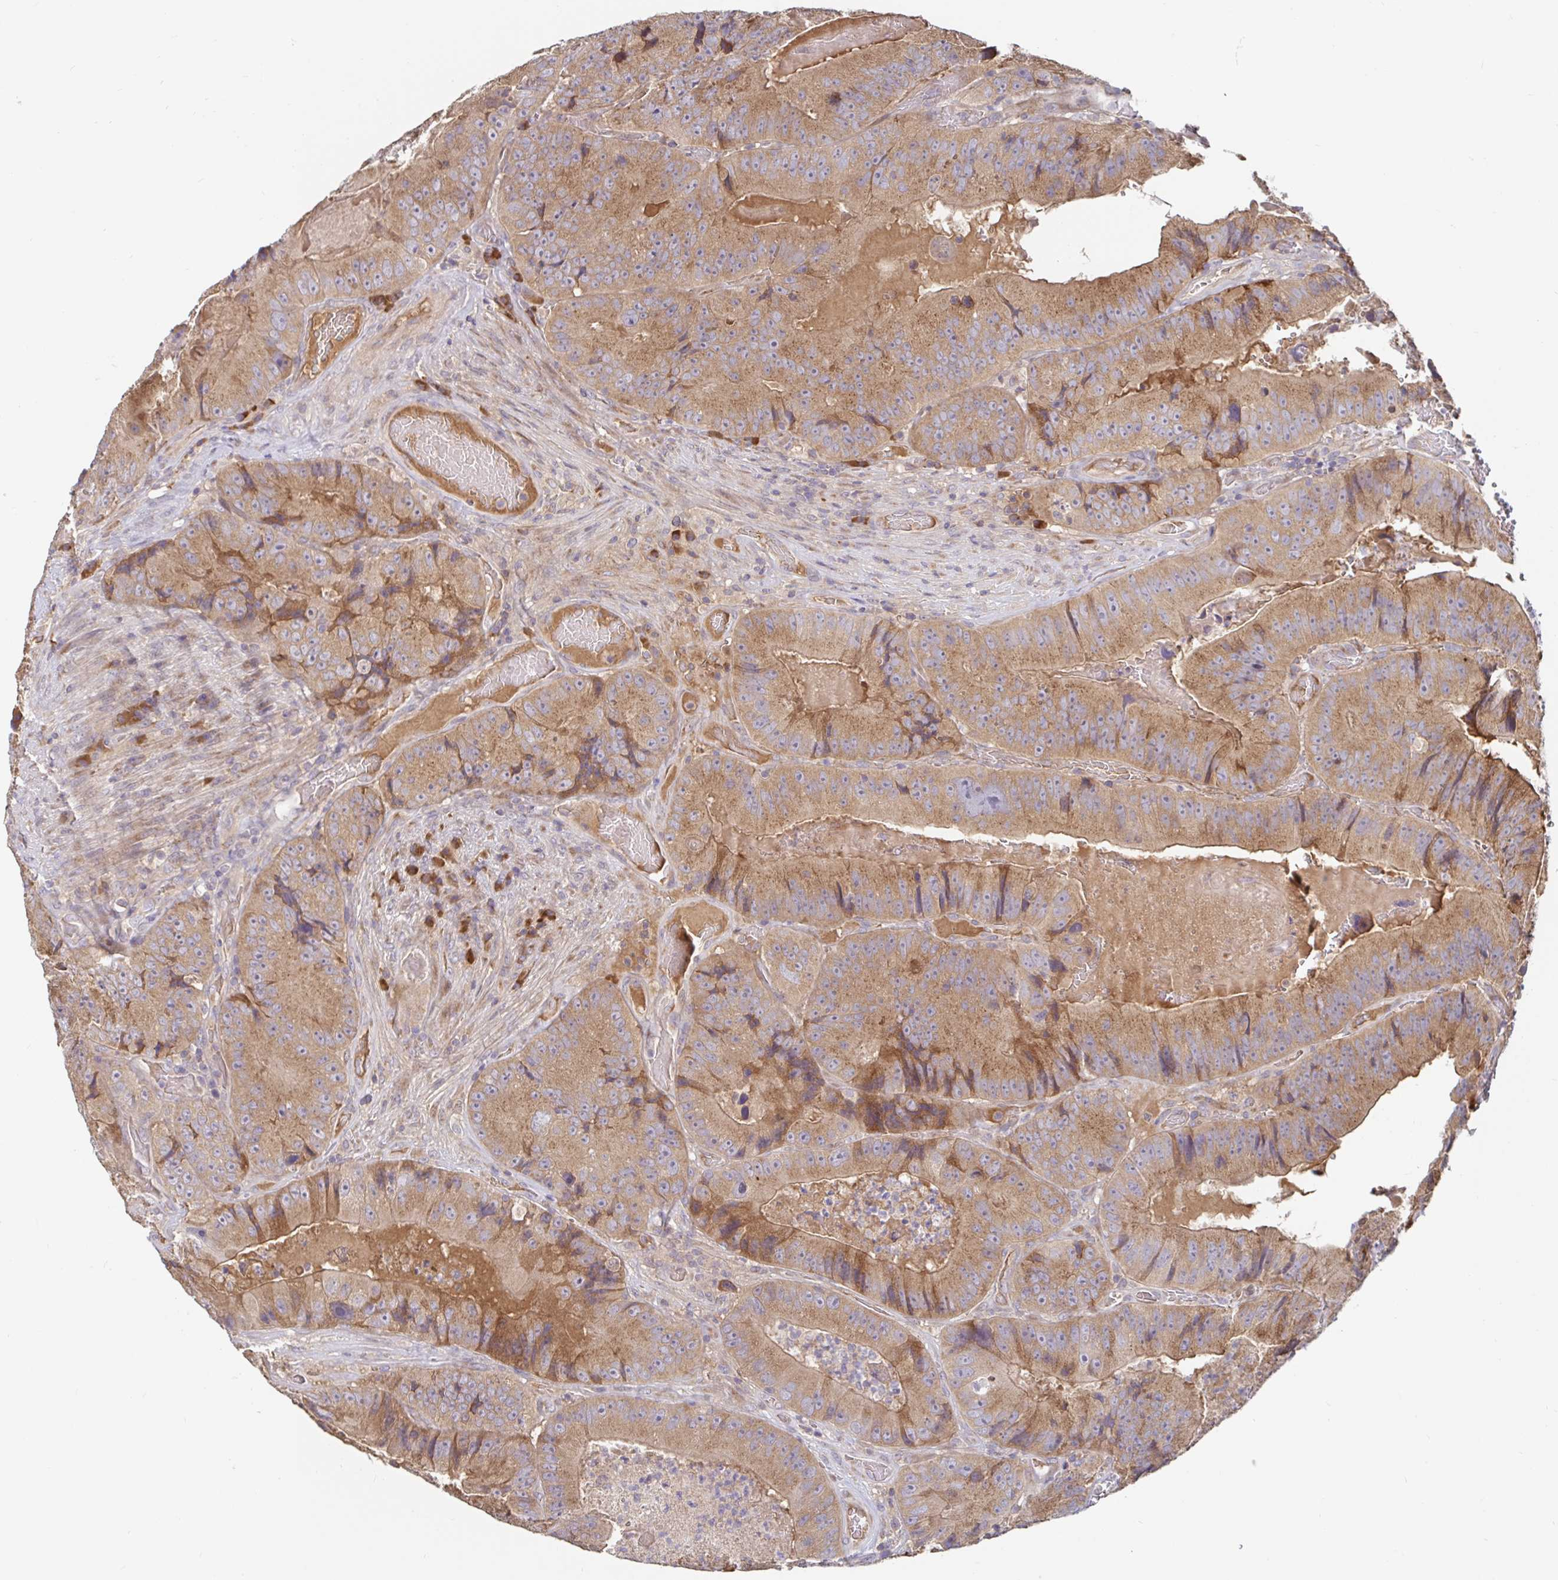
{"staining": {"intensity": "moderate", "quantity": ">75%", "location": "cytoplasmic/membranous"}, "tissue": "colorectal cancer", "cell_type": "Tumor cells", "image_type": "cancer", "snomed": [{"axis": "morphology", "description": "Adenocarcinoma, NOS"}, {"axis": "topography", "description": "Colon"}], "caption": "Moderate cytoplasmic/membranous protein staining is present in approximately >75% of tumor cells in colorectal cancer. The staining was performed using DAB, with brown indicating positive protein expression. Nuclei are stained blue with hematoxylin.", "gene": "LARP1", "patient": {"sex": "female", "age": 86}}